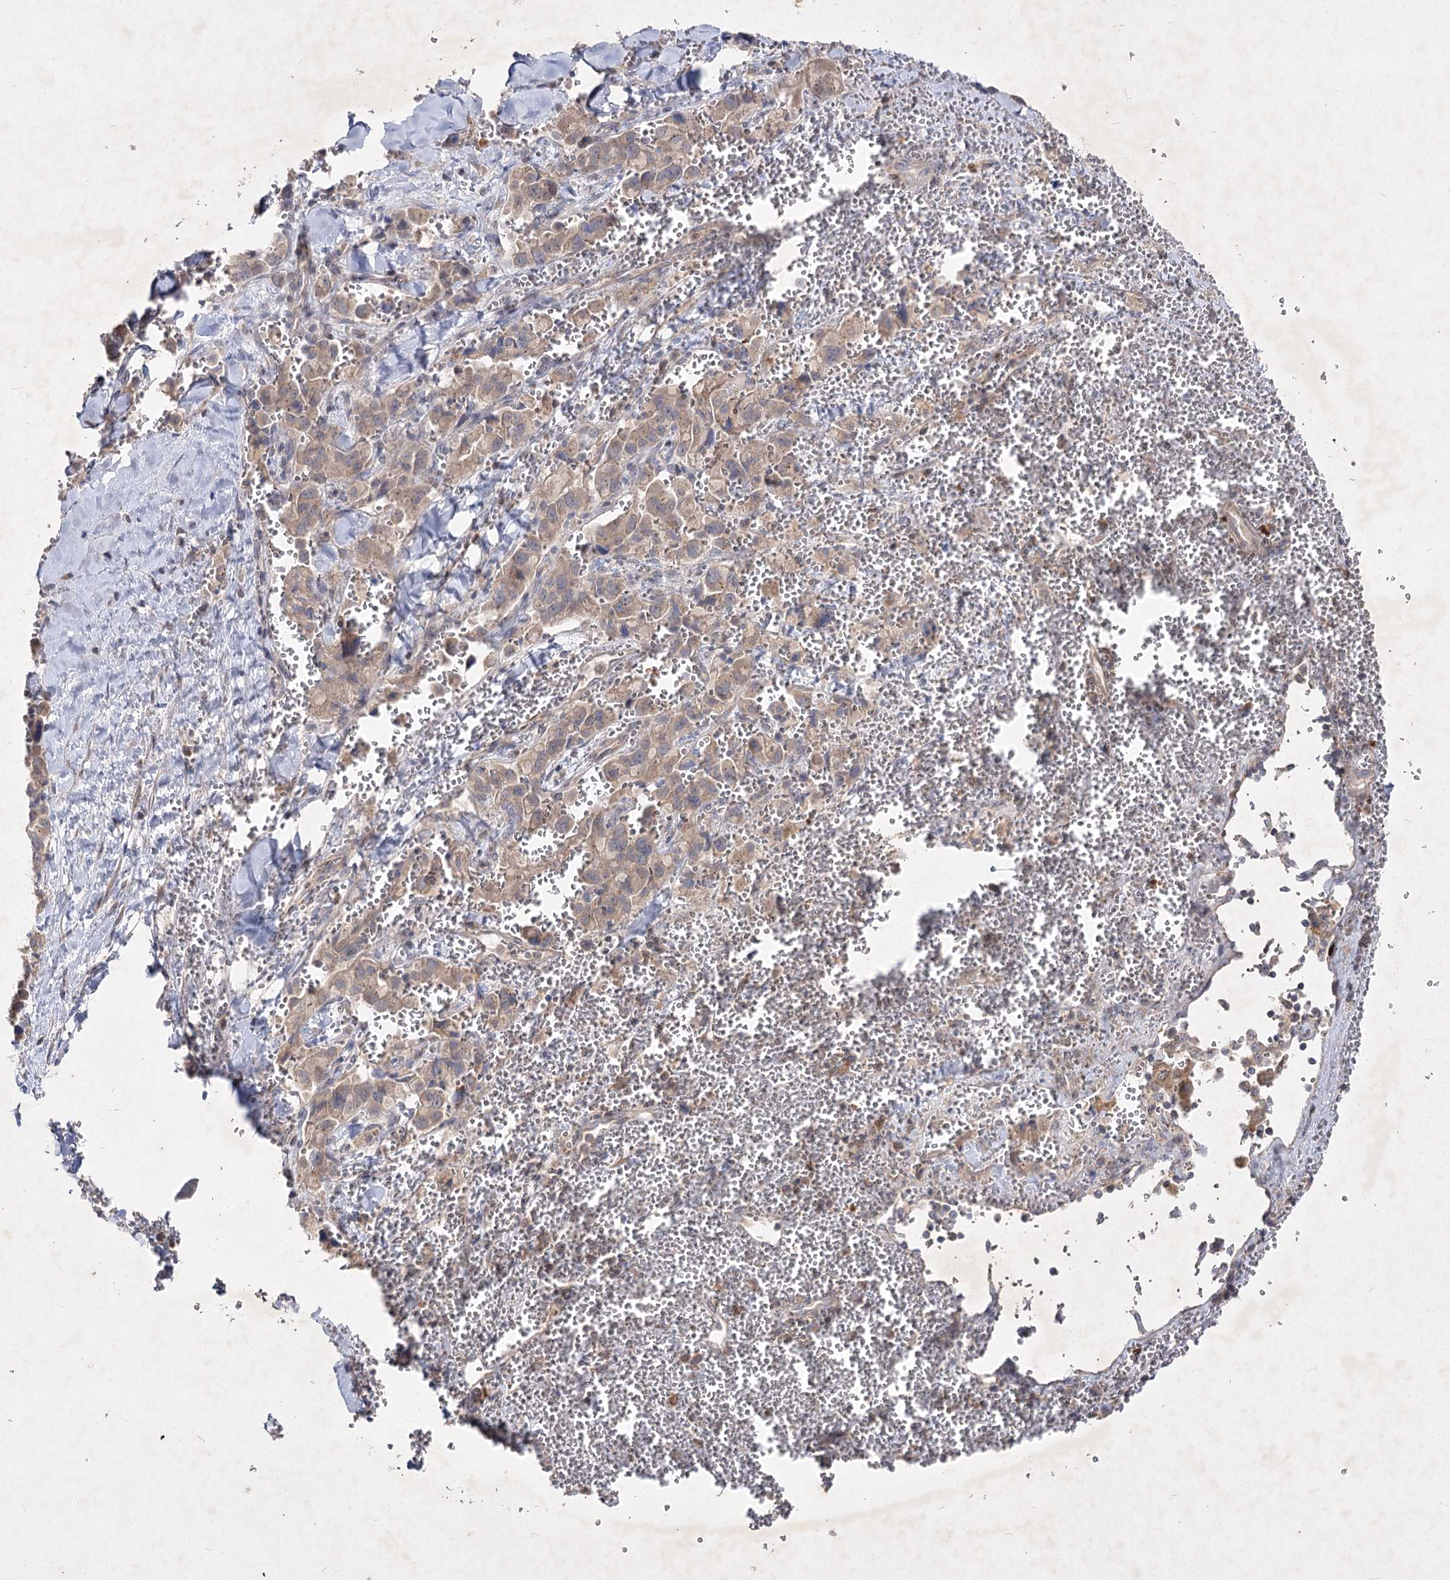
{"staining": {"intensity": "weak", "quantity": ">75%", "location": "cytoplasmic/membranous"}, "tissue": "pancreatic cancer", "cell_type": "Tumor cells", "image_type": "cancer", "snomed": [{"axis": "morphology", "description": "Adenocarcinoma, NOS"}, {"axis": "topography", "description": "Pancreas"}], "caption": "Human pancreatic cancer stained with a brown dye demonstrates weak cytoplasmic/membranous positive positivity in about >75% of tumor cells.", "gene": "CIB2", "patient": {"sex": "male", "age": 65}}